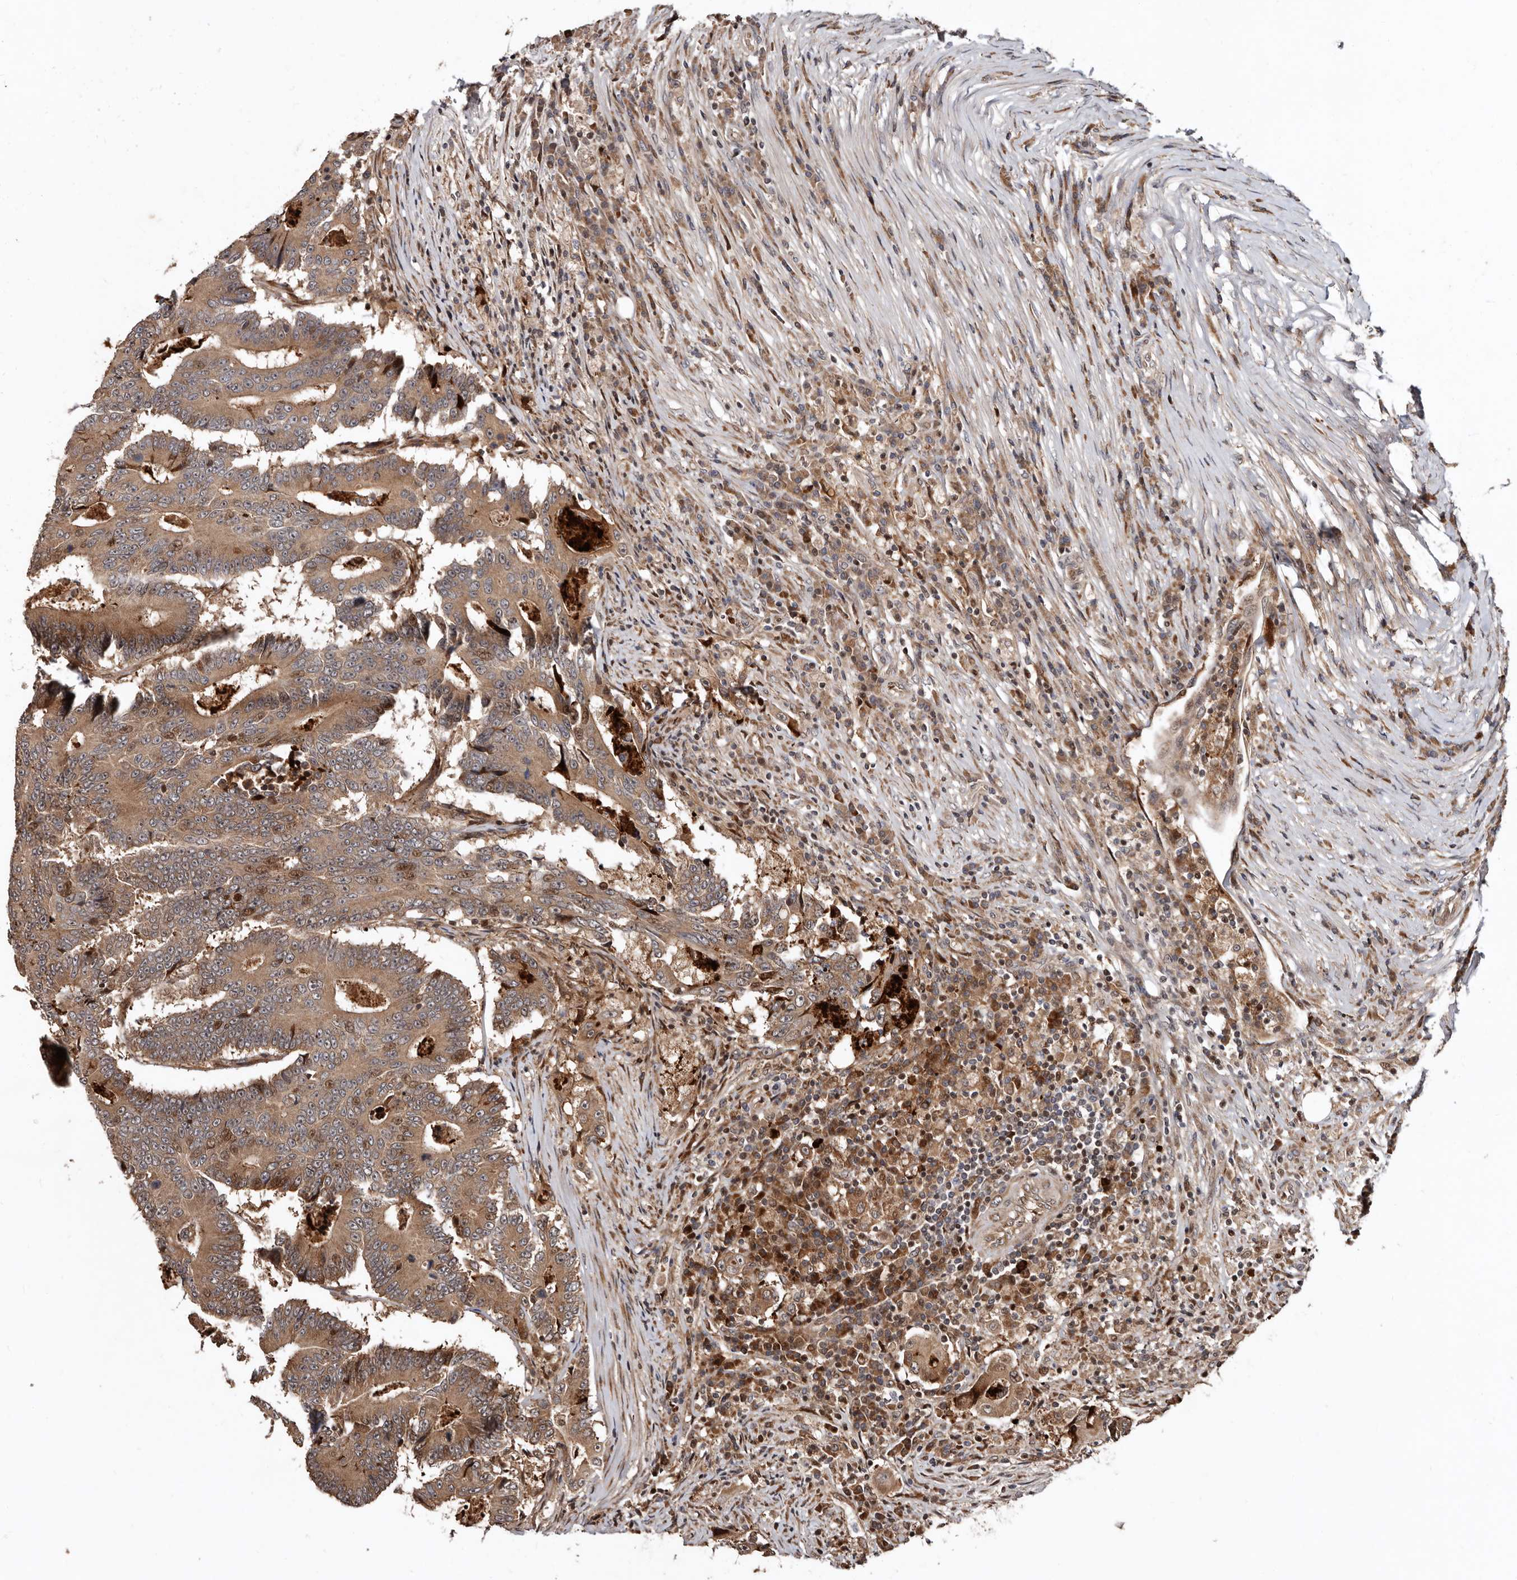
{"staining": {"intensity": "moderate", "quantity": ">75%", "location": "cytoplasmic/membranous"}, "tissue": "colorectal cancer", "cell_type": "Tumor cells", "image_type": "cancer", "snomed": [{"axis": "morphology", "description": "Adenocarcinoma, NOS"}, {"axis": "topography", "description": "Colon"}], "caption": "Protein staining reveals moderate cytoplasmic/membranous expression in about >75% of tumor cells in colorectal cancer (adenocarcinoma). (DAB IHC with brightfield microscopy, high magnification).", "gene": "WEE2", "patient": {"sex": "male", "age": 83}}